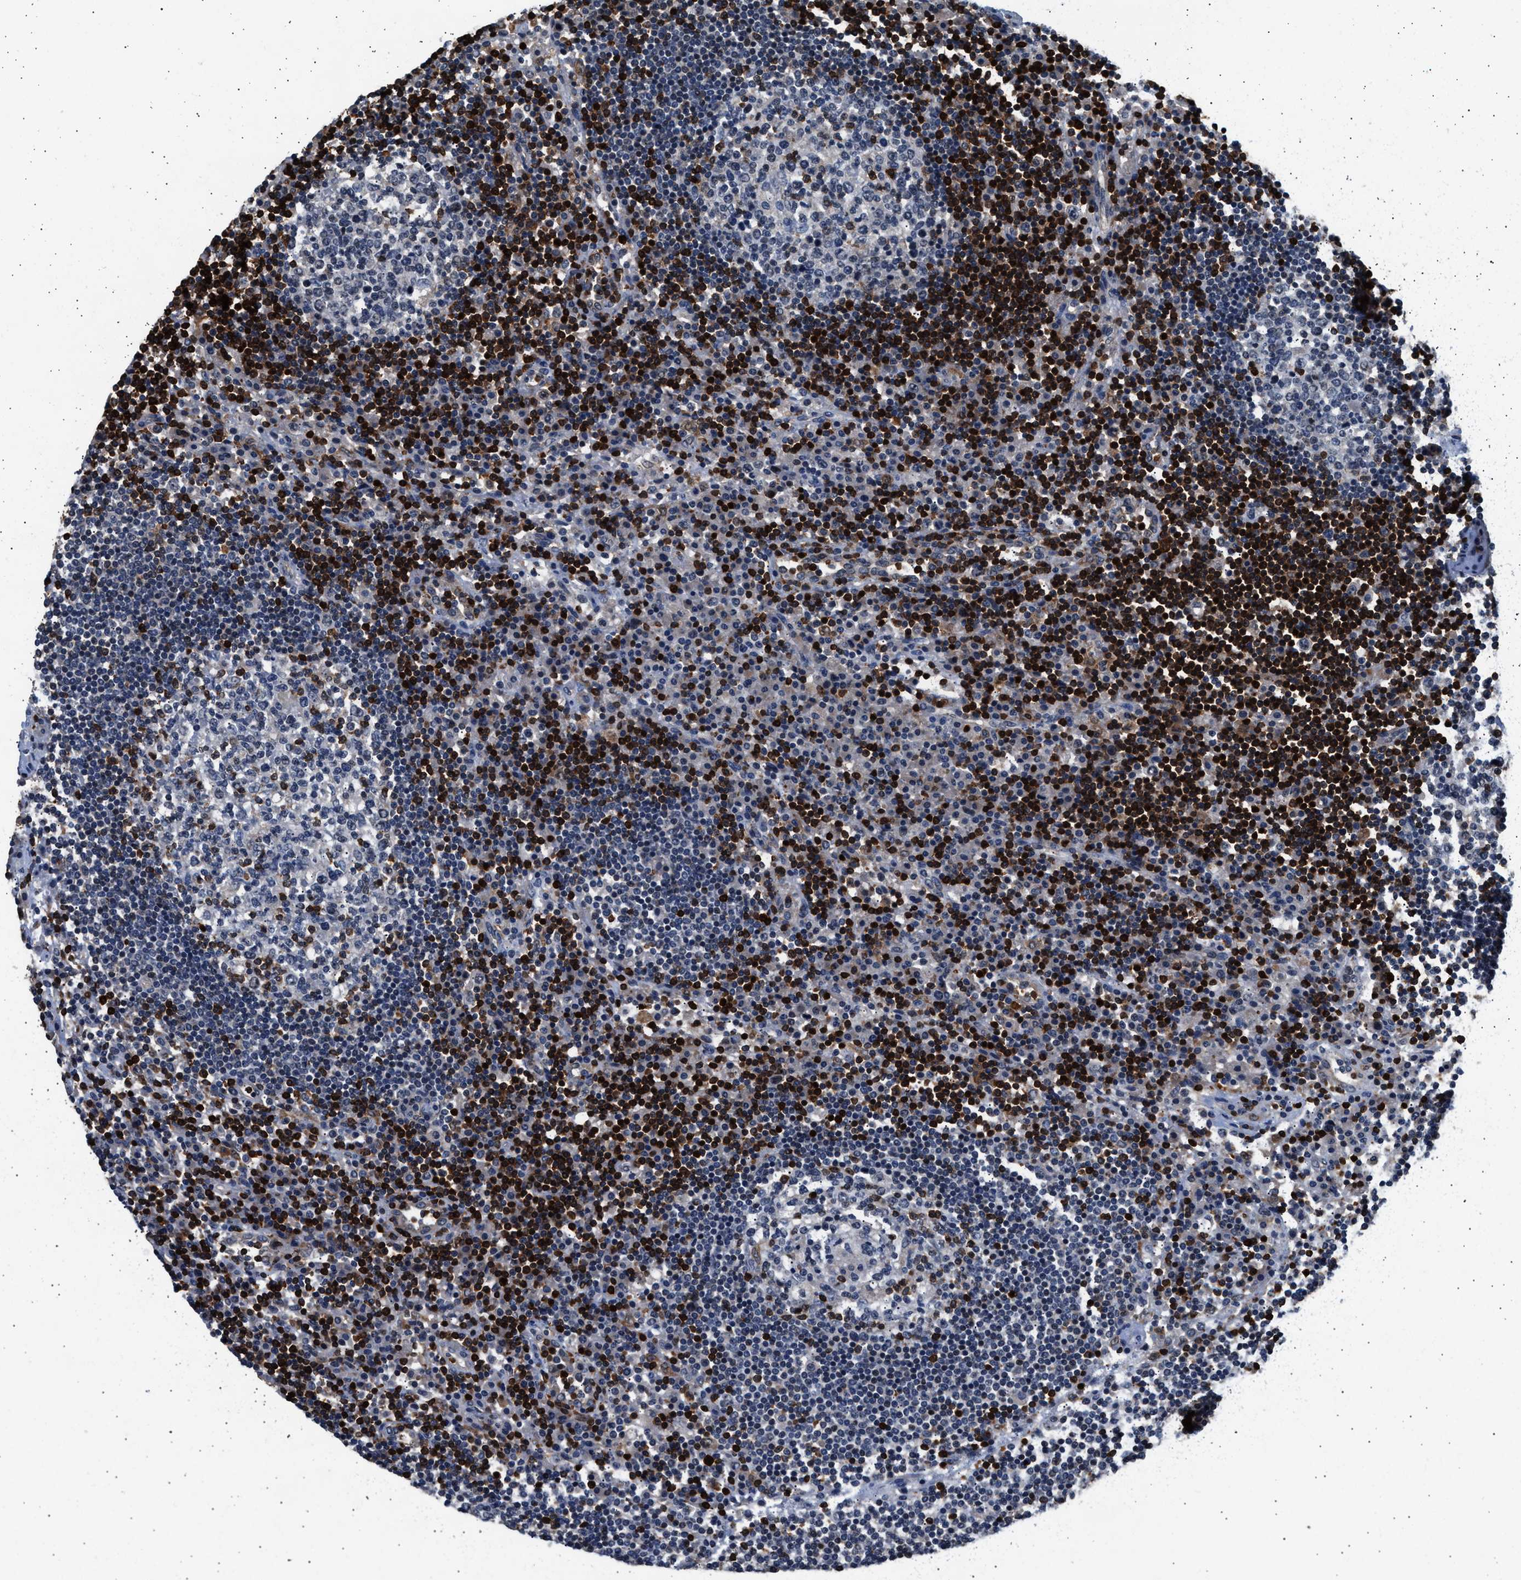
{"staining": {"intensity": "strong", "quantity": "<25%", "location": "cytoplasmic/membranous"}, "tissue": "lymph node", "cell_type": "Germinal center cells", "image_type": "normal", "snomed": [{"axis": "morphology", "description": "Normal tissue, NOS"}, {"axis": "topography", "description": "Lymph node"}], "caption": "This is a photomicrograph of IHC staining of unremarkable lymph node, which shows strong positivity in the cytoplasmic/membranous of germinal center cells.", "gene": "GRAP2", "patient": {"sex": "female", "age": 53}}